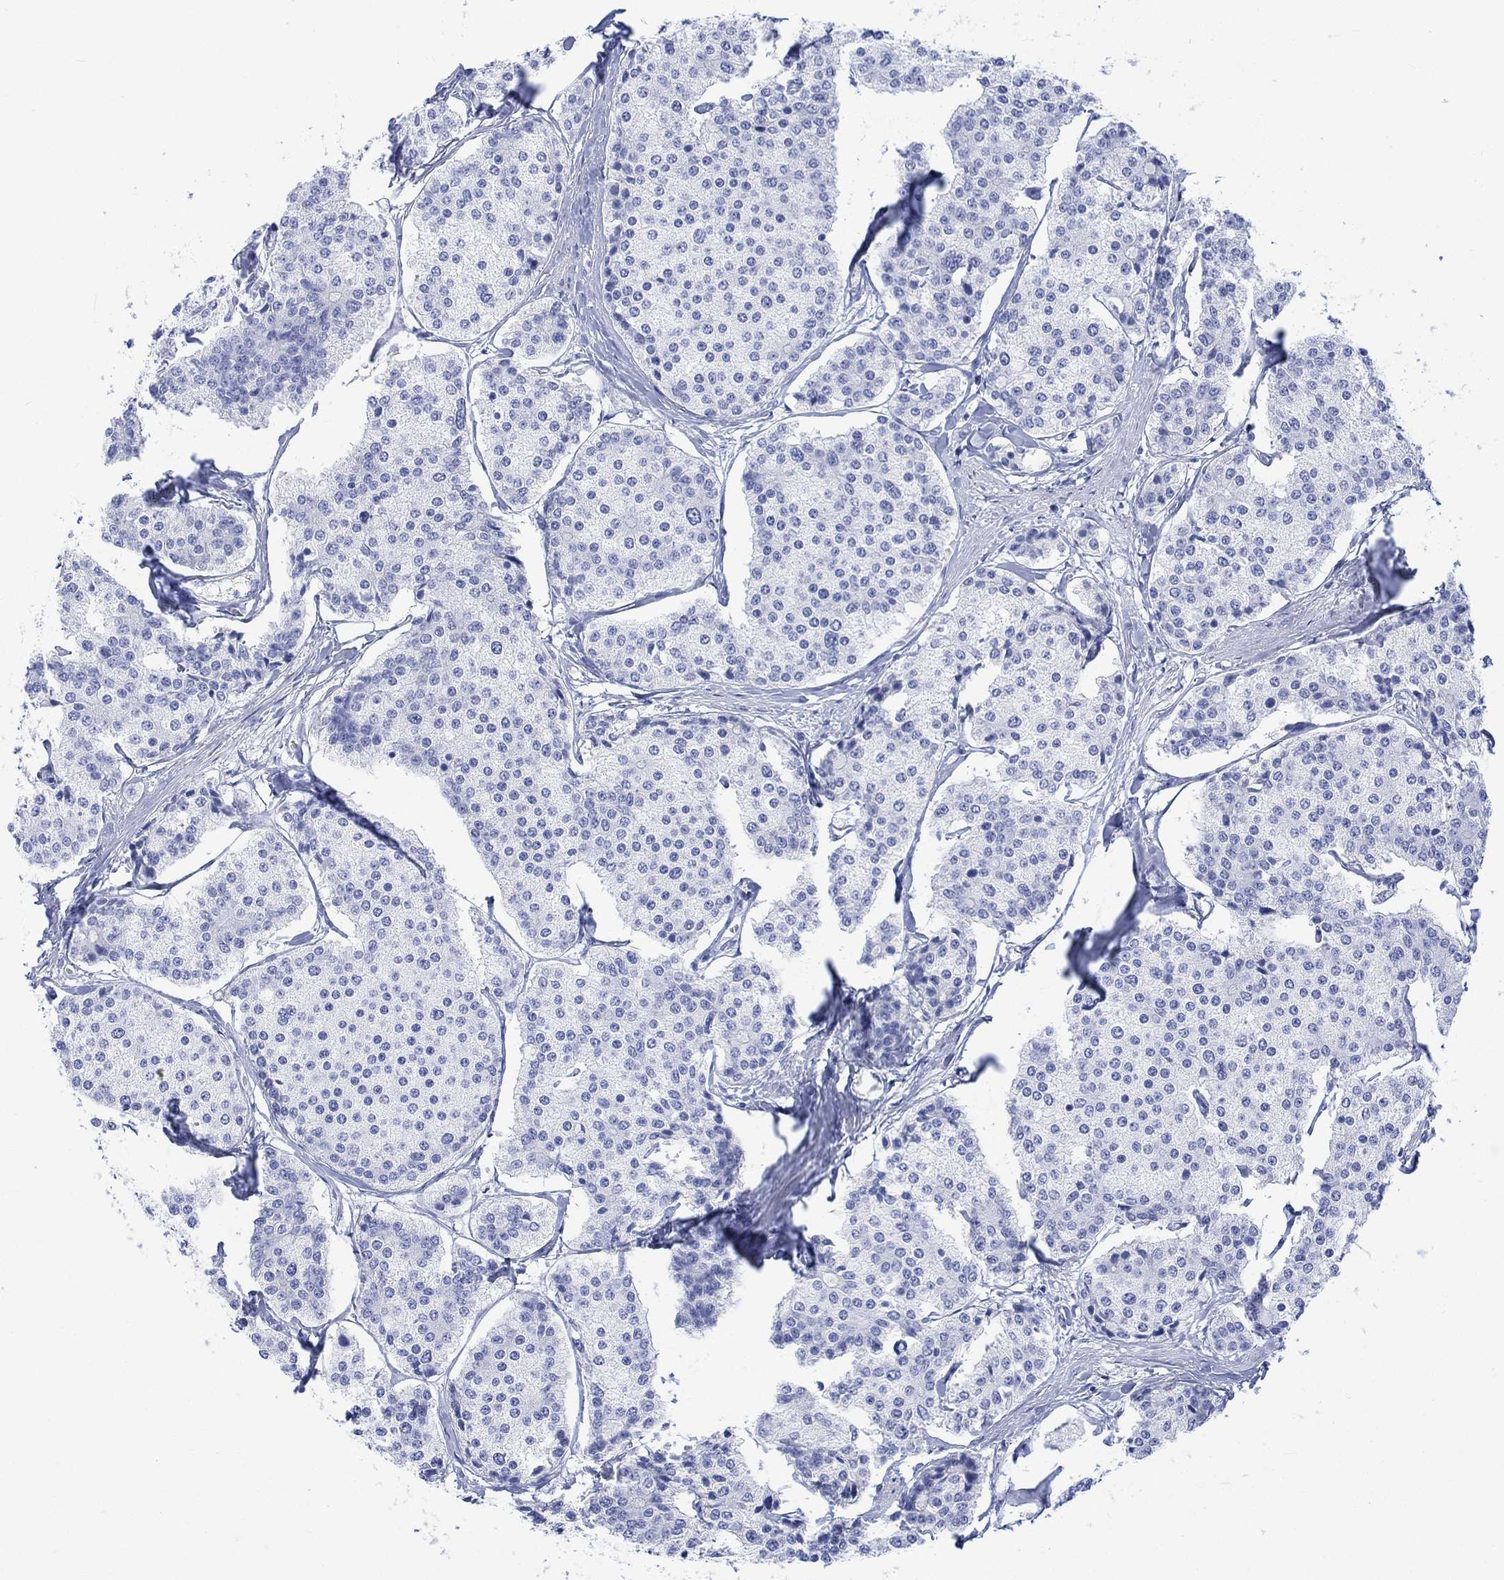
{"staining": {"intensity": "negative", "quantity": "none", "location": "none"}, "tissue": "carcinoid", "cell_type": "Tumor cells", "image_type": "cancer", "snomed": [{"axis": "morphology", "description": "Carcinoid, malignant, NOS"}, {"axis": "topography", "description": "Small intestine"}], "caption": "The histopathology image reveals no staining of tumor cells in carcinoid. Nuclei are stained in blue.", "gene": "CELF4", "patient": {"sex": "female", "age": 65}}